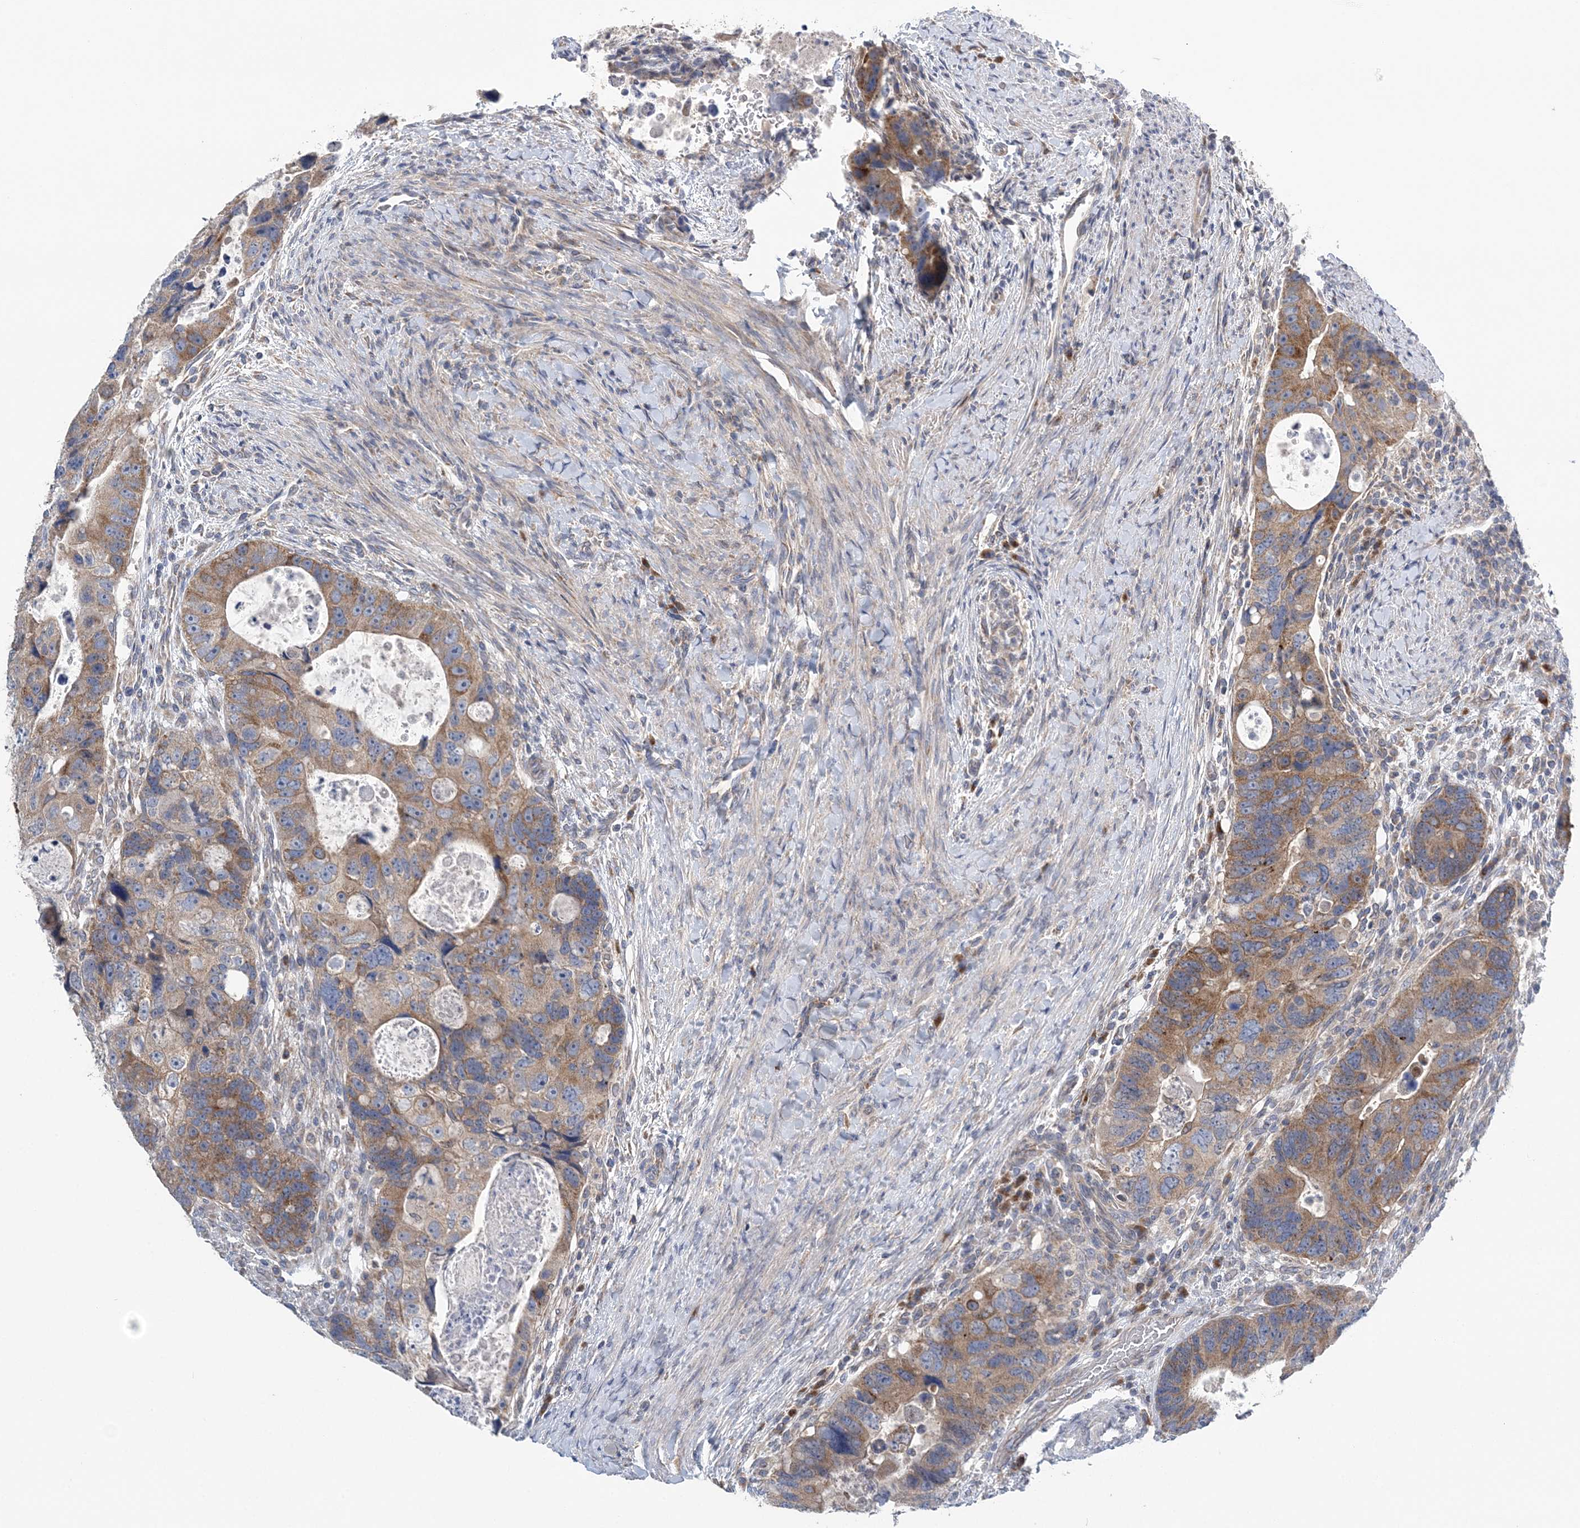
{"staining": {"intensity": "moderate", "quantity": ">75%", "location": "cytoplasmic/membranous"}, "tissue": "colorectal cancer", "cell_type": "Tumor cells", "image_type": "cancer", "snomed": [{"axis": "morphology", "description": "Adenocarcinoma, NOS"}, {"axis": "topography", "description": "Rectum"}], "caption": "A histopathology image showing moderate cytoplasmic/membranous positivity in approximately >75% of tumor cells in colorectal cancer, as visualized by brown immunohistochemical staining.", "gene": "COPE", "patient": {"sex": "male", "age": 59}}